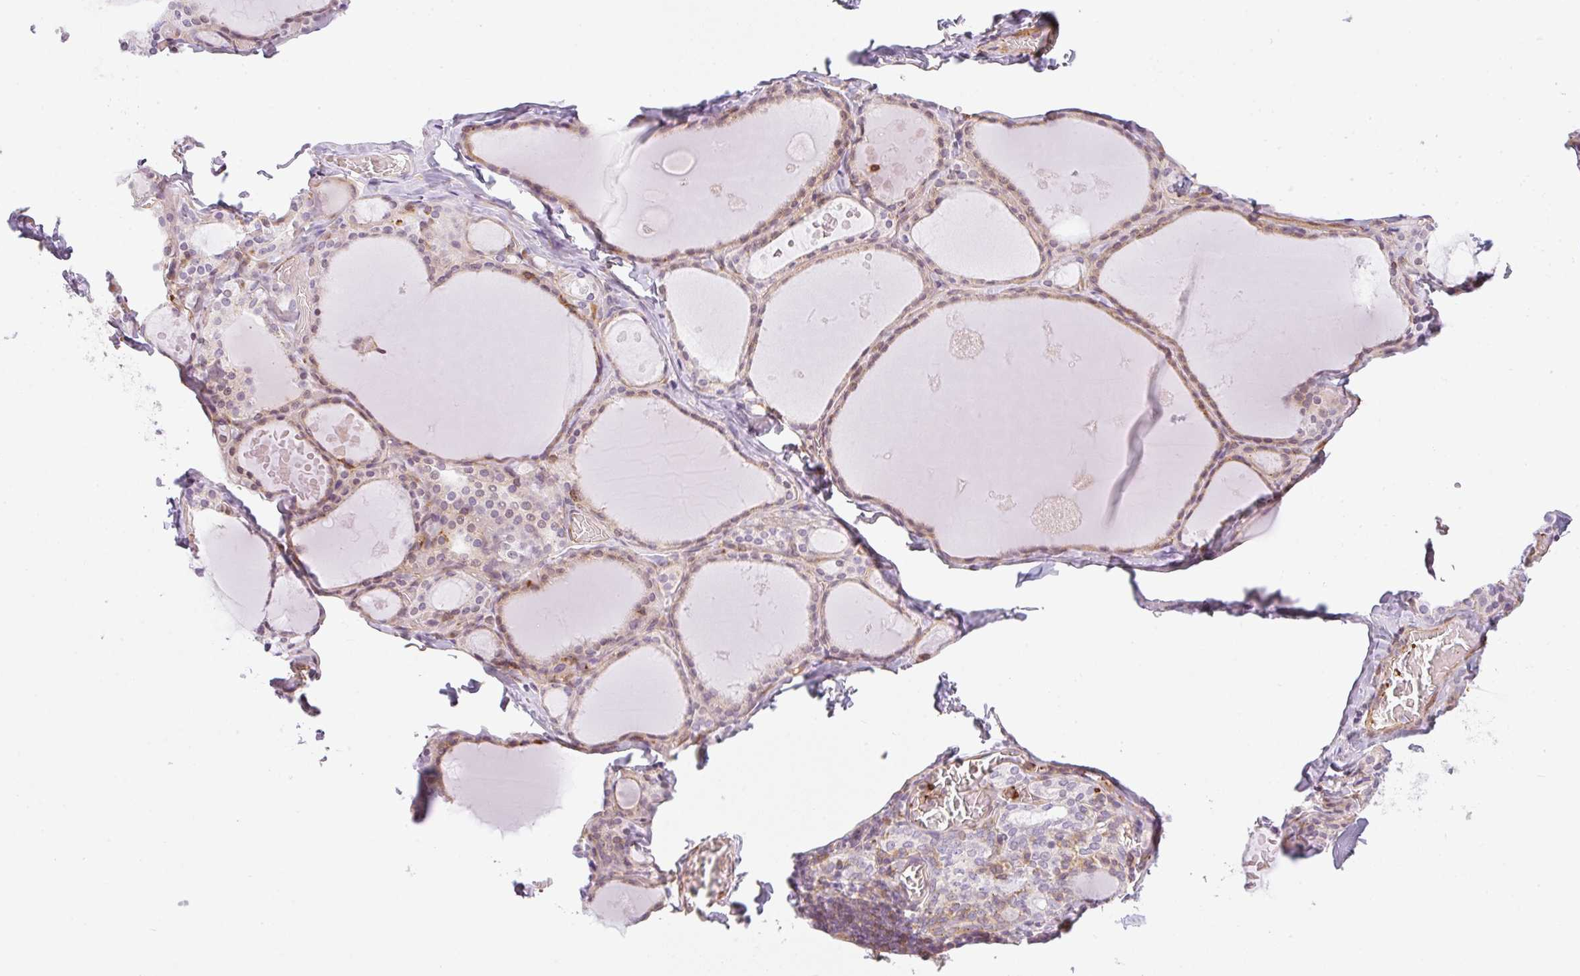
{"staining": {"intensity": "weak", "quantity": "25%-75%", "location": "cytoplasmic/membranous"}, "tissue": "thyroid gland", "cell_type": "Glandular cells", "image_type": "normal", "snomed": [{"axis": "morphology", "description": "Normal tissue, NOS"}, {"axis": "topography", "description": "Thyroid gland"}], "caption": "Immunohistochemical staining of unremarkable human thyroid gland exhibits low levels of weak cytoplasmic/membranous positivity in approximately 25%-75% of glandular cells. (Brightfield microscopy of DAB IHC at high magnification).", "gene": "SULF1", "patient": {"sex": "male", "age": 56}}